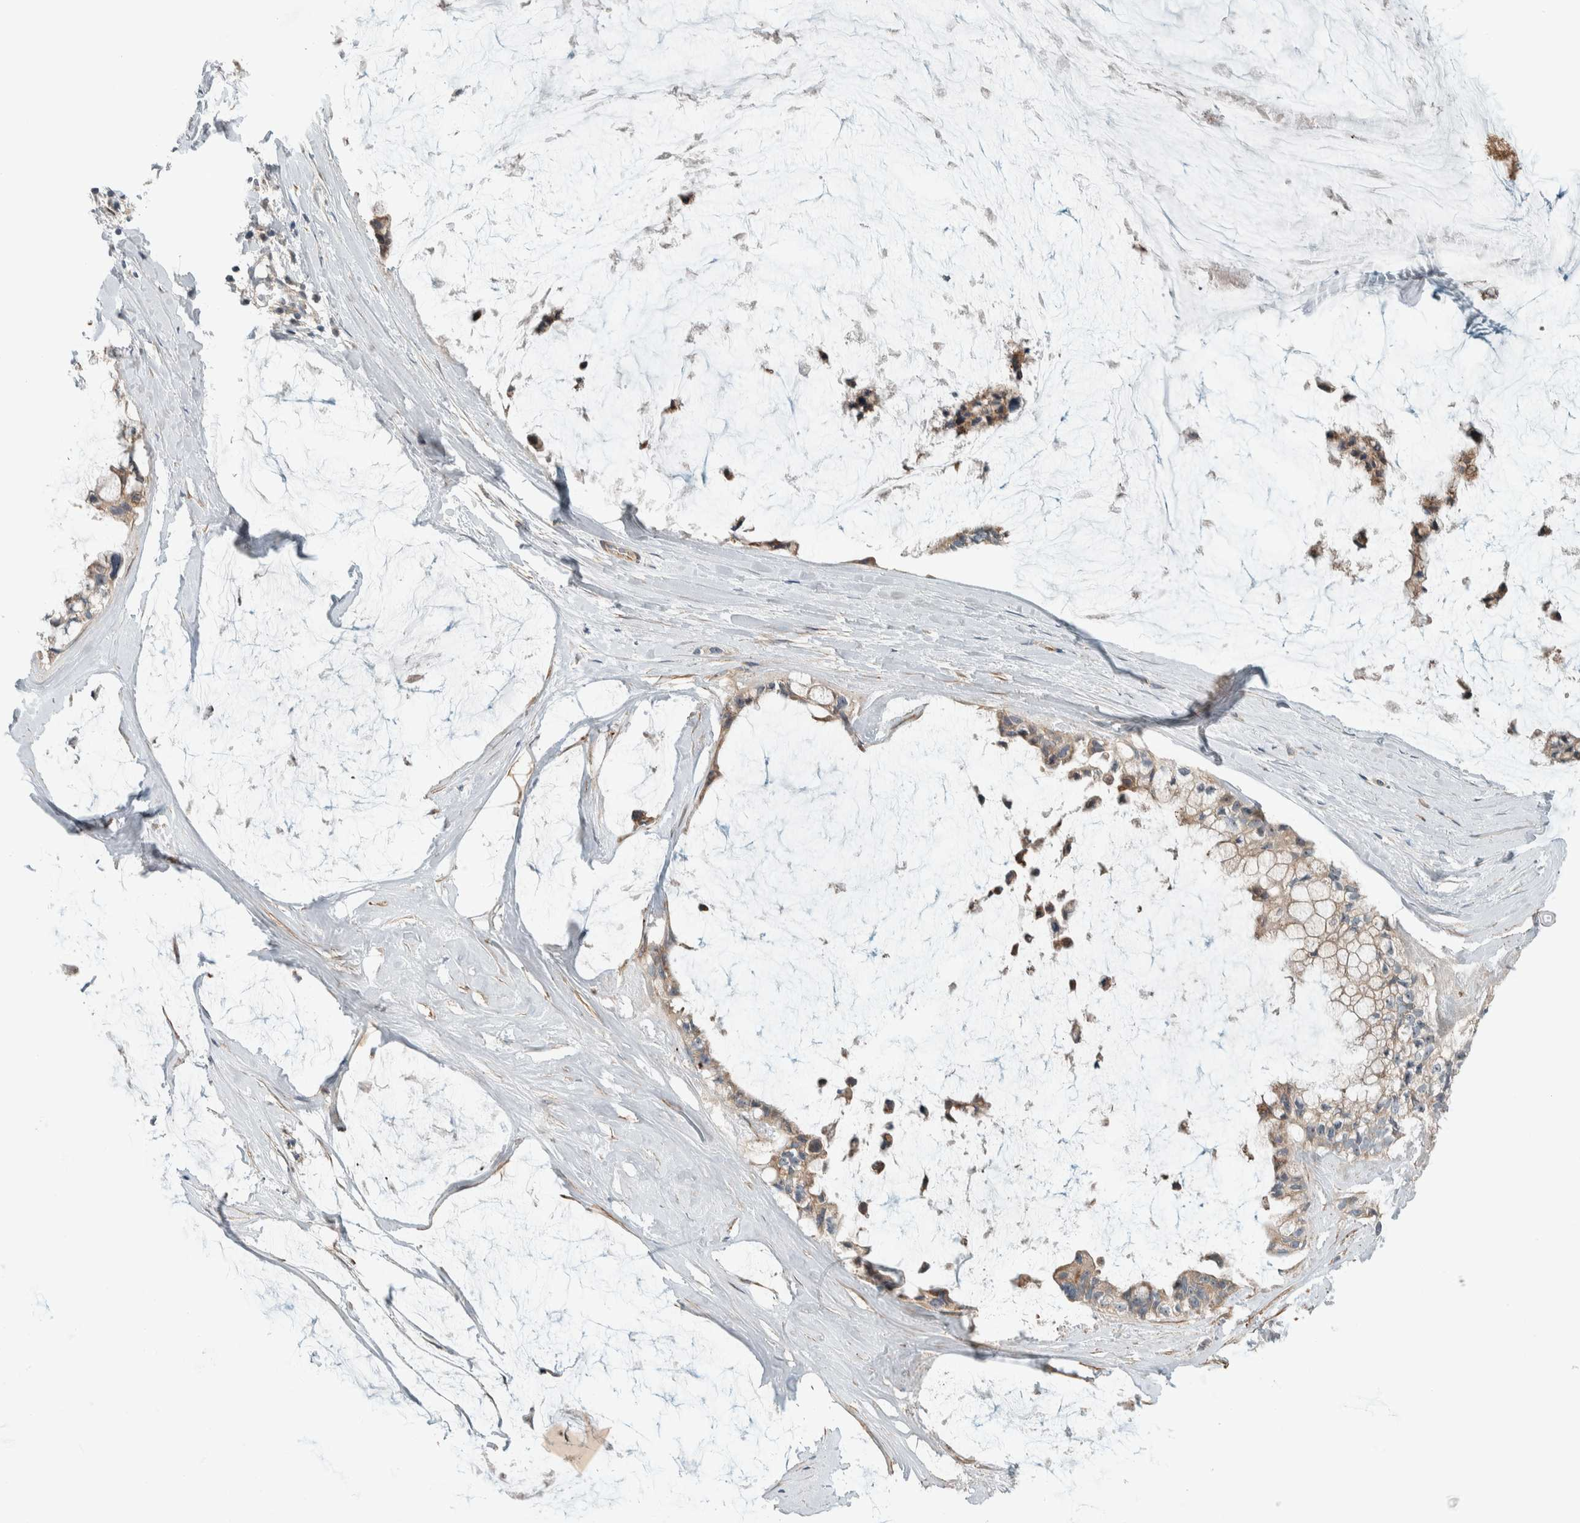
{"staining": {"intensity": "weak", "quantity": ">75%", "location": "cytoplasmic/membranous"}, "tissue": "ovarian cancer", "cell_type": "Tumor cells", "image_type": "cancer", "snomed": [{"axis": "morphology", "description": "Cystadenocarcinoma, mucinous, NOS"}, {"axis": "topography", "description": "Ovary"}], "caption": "A photomicrograph showing weak cytoplasmic/membranous staining in about >75% of tumor cells in mucinous cystadenocarcinoma (ovarian), as visualized by brown immunohistochemical staining.", "gene": "SLFN12L", "patient": {"sex": "female", "age": 39}}